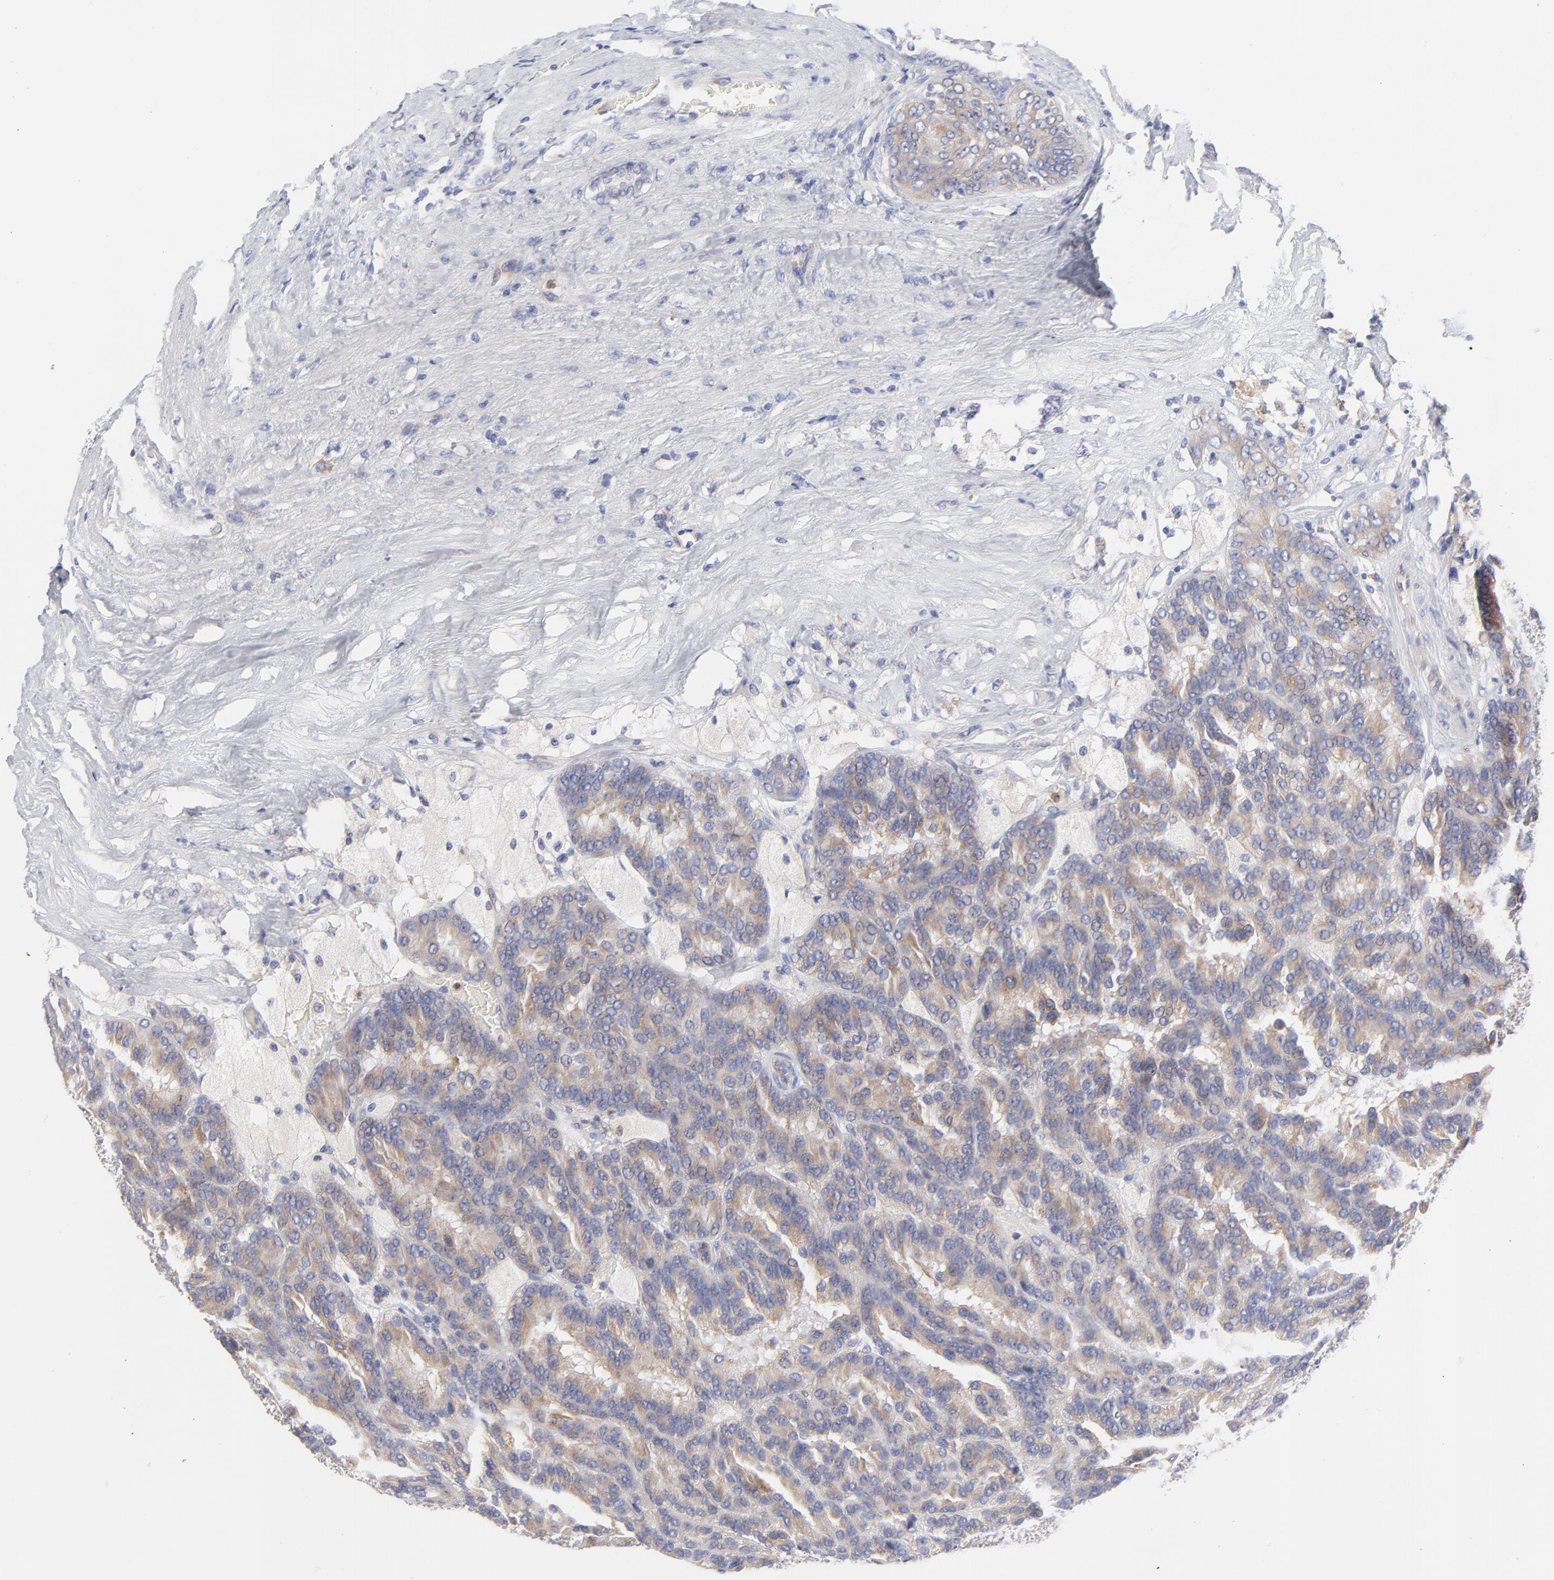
{"staining": {"intensity": "weak", "quantity": ">75%", "location": "cytoplasmic/membranous"}, "tissue": "renal cancer", "cell_type": "Tumor cells", "image_type": "cancer", "snomed": [{"axis": "morphology", "description": "Adenocarcinoma, NOS"}, {"axis": "topography", "description": "Kidney"}], "caption": "A micrograph showing weak cytoplasmic/membranous staining in approximately >75% of tumor cells in renal adenocarcinoma, as visualized by brown immunohistochemical staining.", "gene": "MOSPD2", "patient": {"sex": "male", "age": 46}}